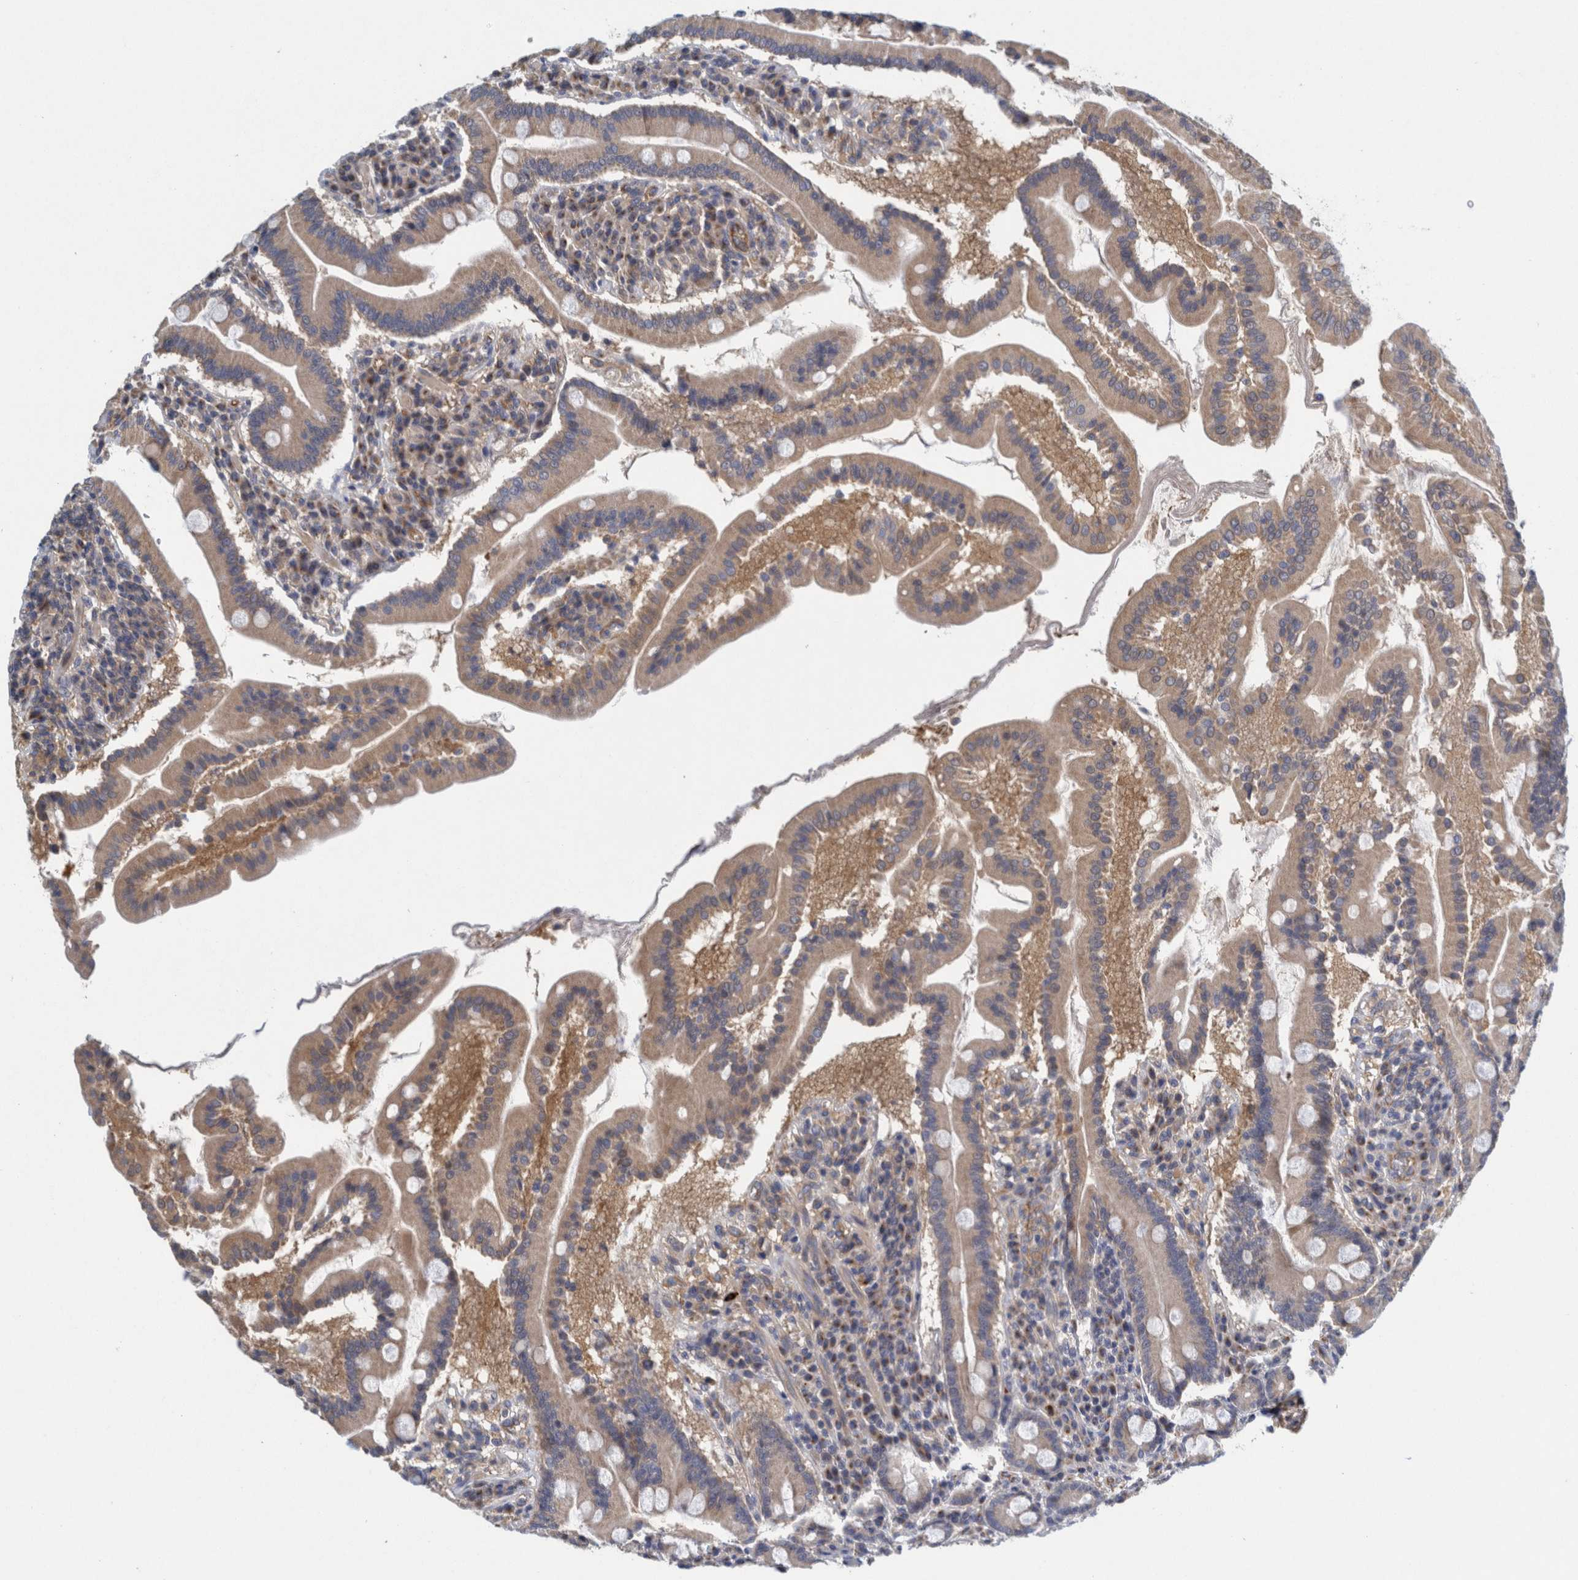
{"staining": {"intensity": "moderate", "quantity": ">75%", "location": "cytoplasmic/membranous"}, "tissue": "duodenum", "cell_type": "Glandular cells", "image_type": "normal", "snomed": [{"axis": "morphology", "description": "Normal tissue, NOS"}, {"axis": "topography", "description": "Duodenum"}], "caption": "Normal duodenum was stained to show a protein in brown. There is medium levels of moderate cytoplasmic/membranous staining in about >75% of glandular cells. Immunohistochemistry (ihc) stains the protein of interest in brown and the nuclei are stained blue.", "gene": "ZNF324B", "patient": {"sex": "male", "age": 50}}